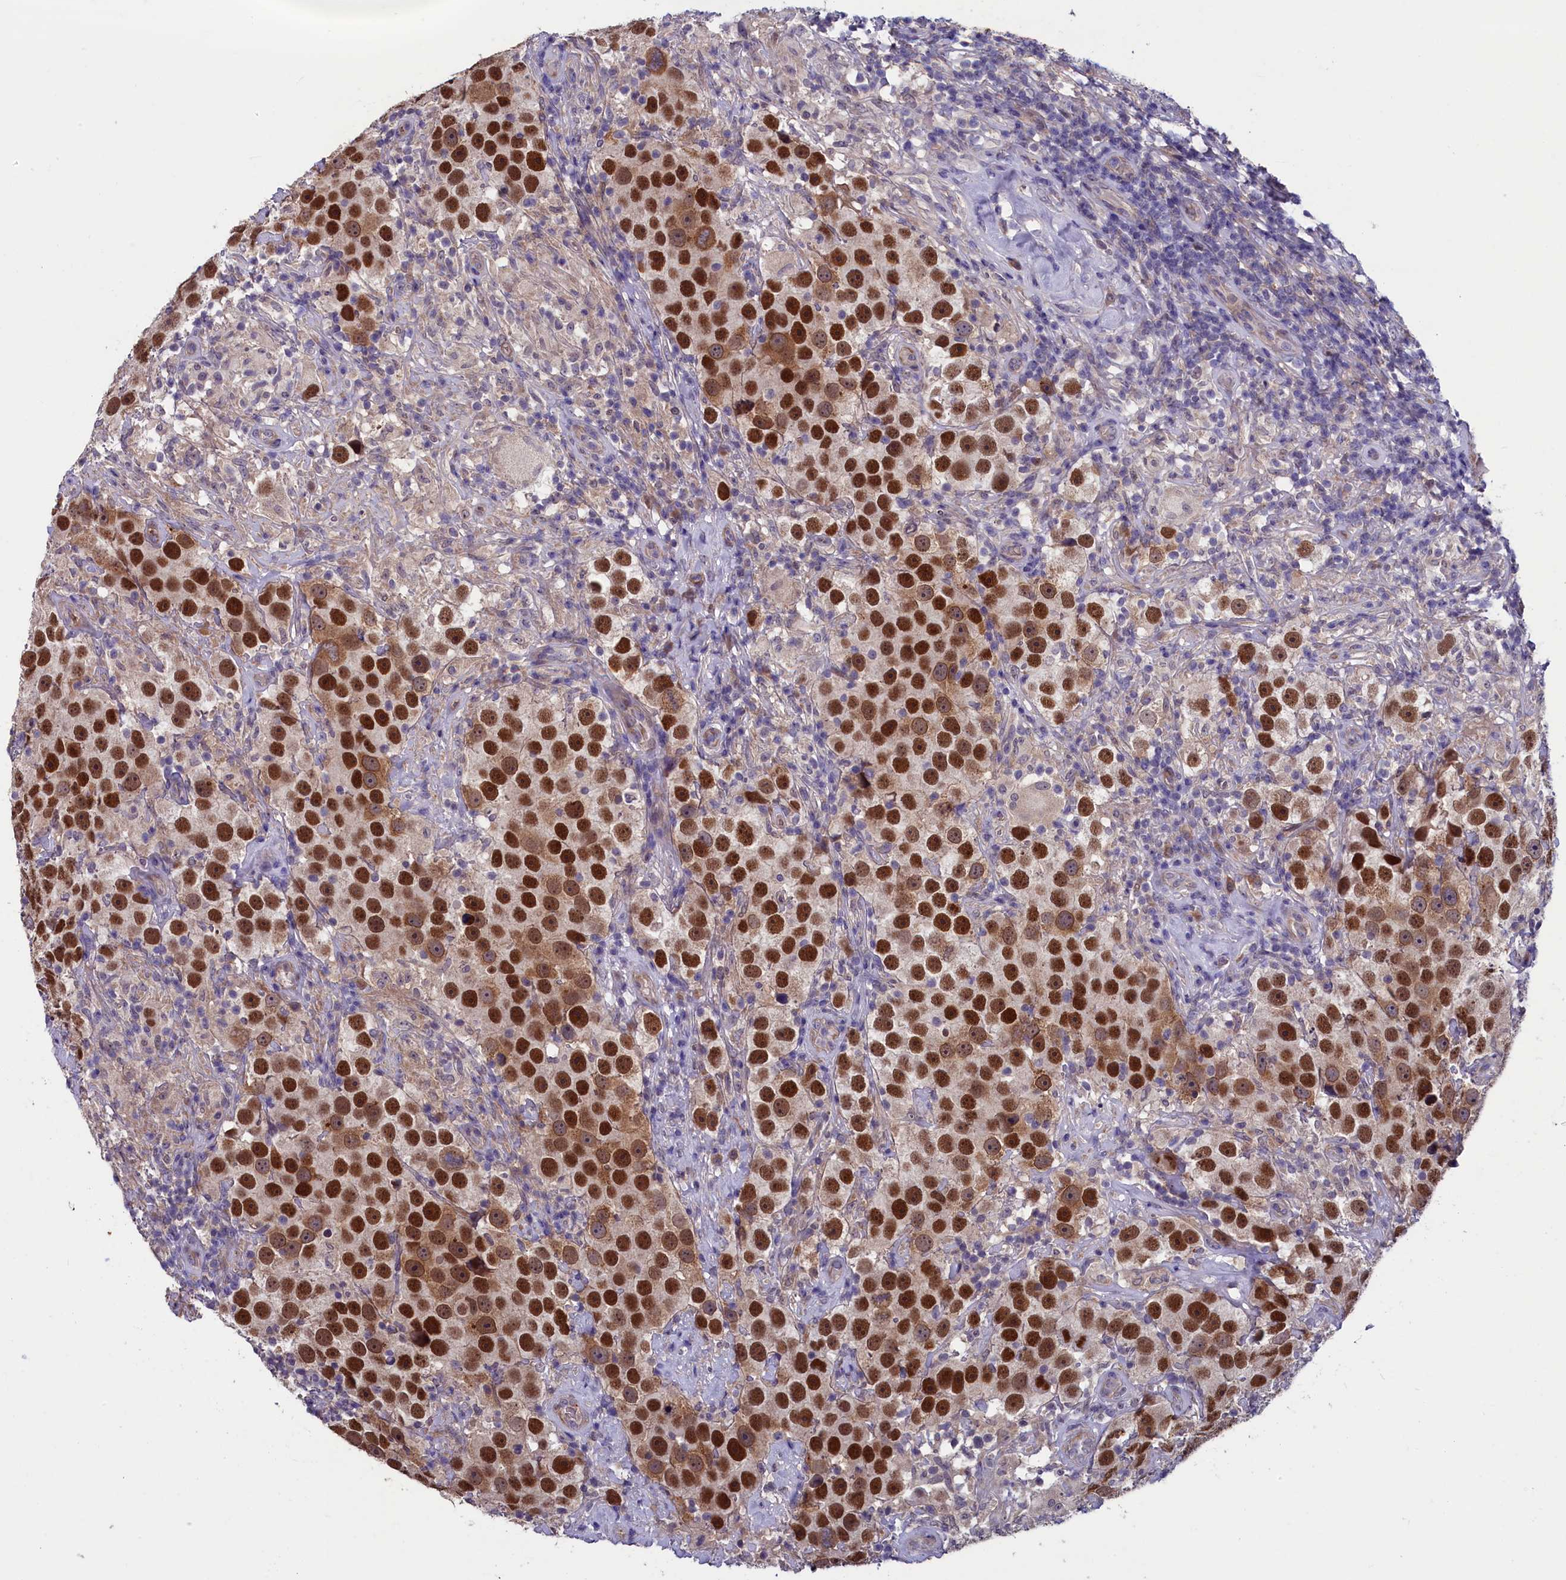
{"staining": {"intensity": "strong", "quantity": ">75%", "location": "nuclear"}, "tissue": "testis cancer", "cell_type": "Tumor cells", "image_type": "cancer", "snomed": [{"axis": "morphology", "description": "Seminoma, NOS"}, {"axis": "topography", "description": "Testis"}], "caption": "Strong nuclear positivity for a protein is identified in approximately >75% of tumor cells of seminoma (testis) using immunohistochemistry (IHC).", "gene": "SLC39A6", "patient": {"sex": "male", "age": 49}}